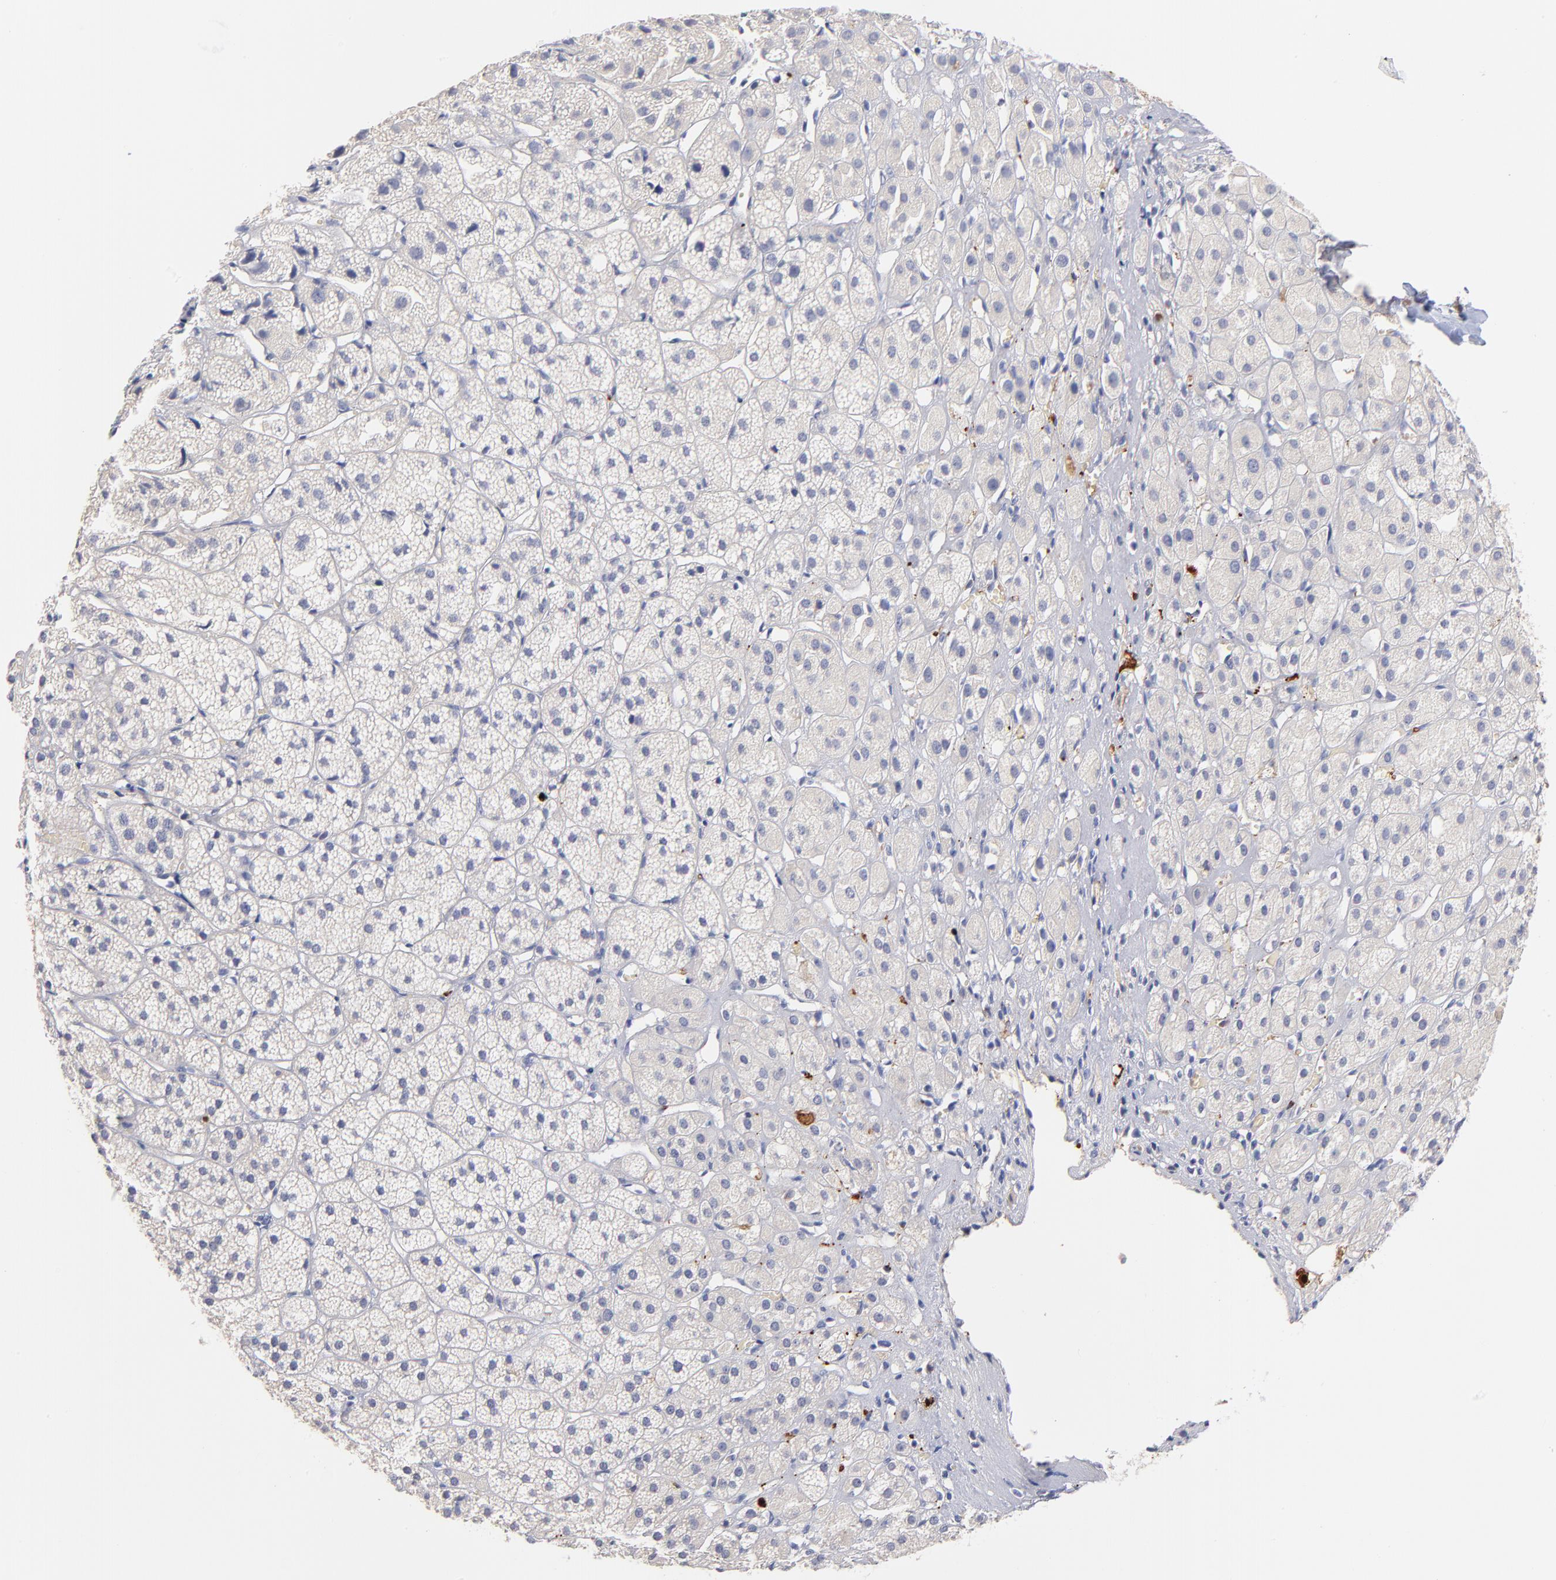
{"staining": {"intensity": "negative", "quantity": "none", "location": "none"}, "tissue": "adrenal gland", "cell_type": "Glandular cells", "image_type": "normal", "snomed": [{"axis": "morphology", "description": "Normal tissue, NOS"}, {"axis": "topography", "description": "Adrenal gland"}], "caption": "IHC photomicrograph of normal human adrenal gland stained for a protein (brown), which reveals no expression in glandular cells. (IHC, brightfield microscopy, high magnification).", "gene": "KREMEN2", "patient": {"sex": "female", "age": 71}}